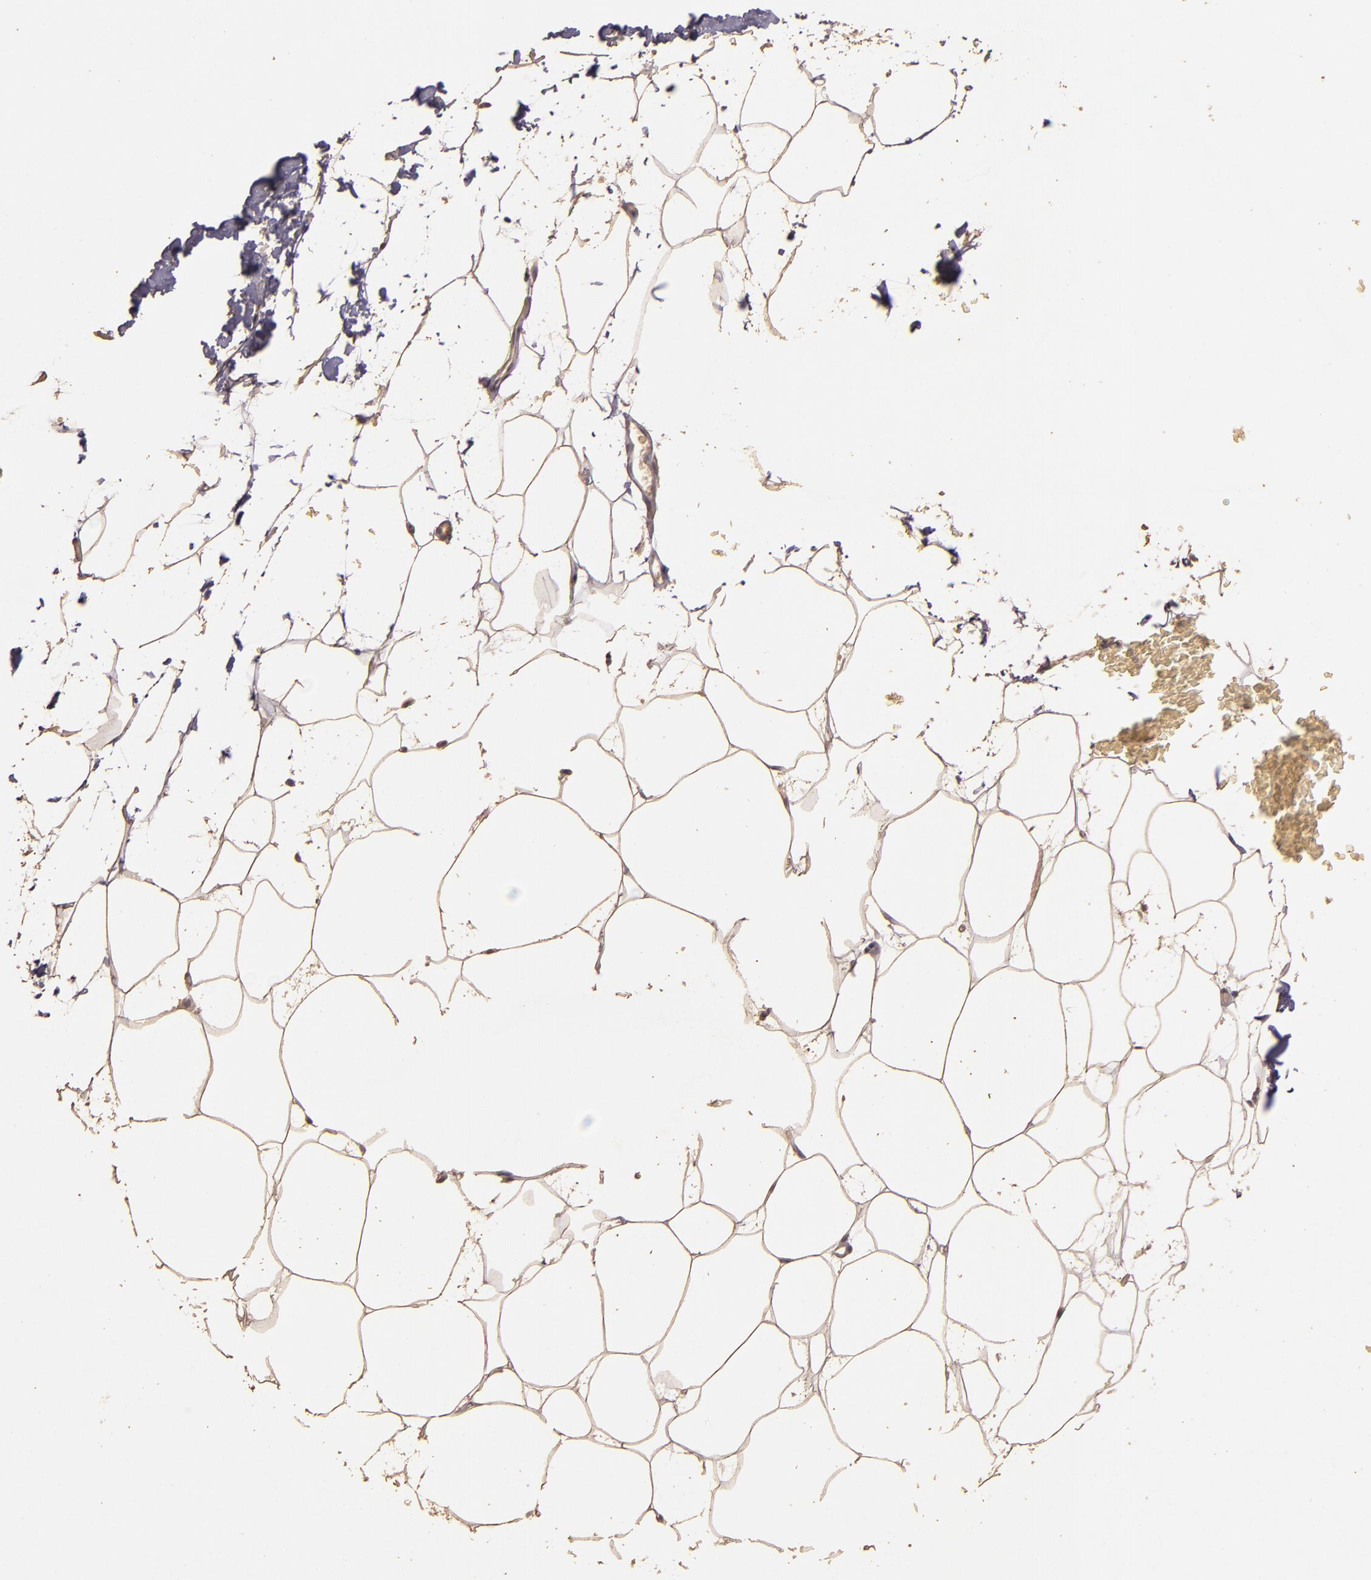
{"staining": {"intensity": "moderate", "quantity": ">75%", "location": "cytoplasmic/membranous"}, "tissue": "adipose tissue", "cell_type": "Adipocytes", "image_type": "normal", "snomed": [{"axis": "morphology", "description": "Normal tissue, NOS"}, {"axis": "morphology", "description": "Duct carcinoma"}, {"axis": "topography", "description": "Breast"}, {"axis": "topography", "description": "Adipose tissue"}], "caption": "Benign adipose tissue was stained to show a protein in brown. There is medium levels of moderate cytoplasmic/membranous staining in about >75% of adipocytes. The staining was performed using DAB, with brown indicating positive protein expression. Nuclei are stained blue with hematoxylin.", "gene": "BCL2L13", "patient": {"sex": "female", "age": 37}}